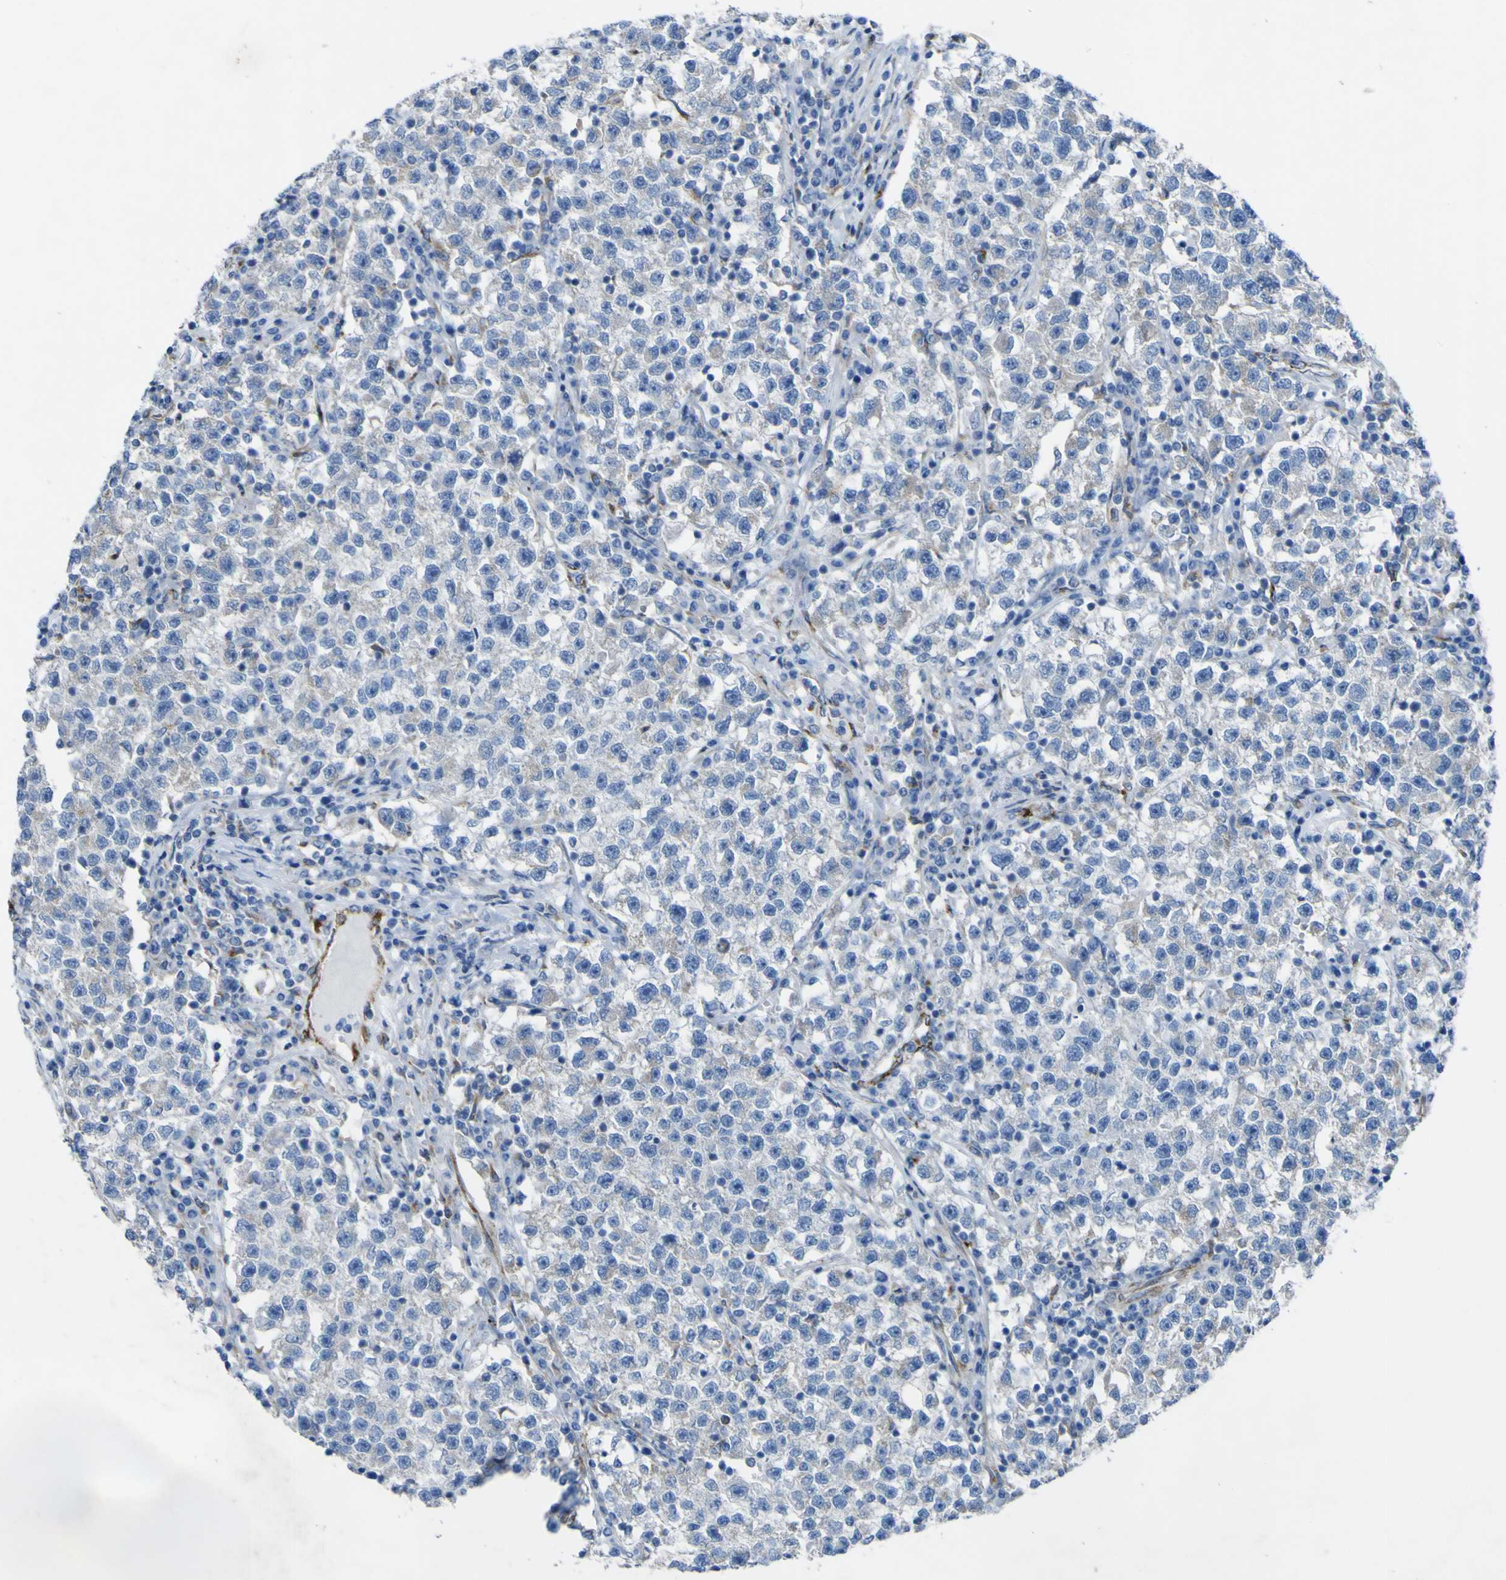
{"staining": {"intensity": "negative", "quantity": "none", "location": "none"}, "tissue": "testis cancer", "cell_type": "Tumor cells", "image_type": "cancer", "snomed": [{"axis": "morphology", "description": "Seminoma, NOS"}, {"axis": "topography", "description": "Testis"}], "caption": "DAB (3,3'-diaminobenzidine) immunohistochemical staining of testis seminoma exhibits no significant positivity in tumor cells.", "gene": "CST3", "patient": {"sex": "male", "age": 22}}